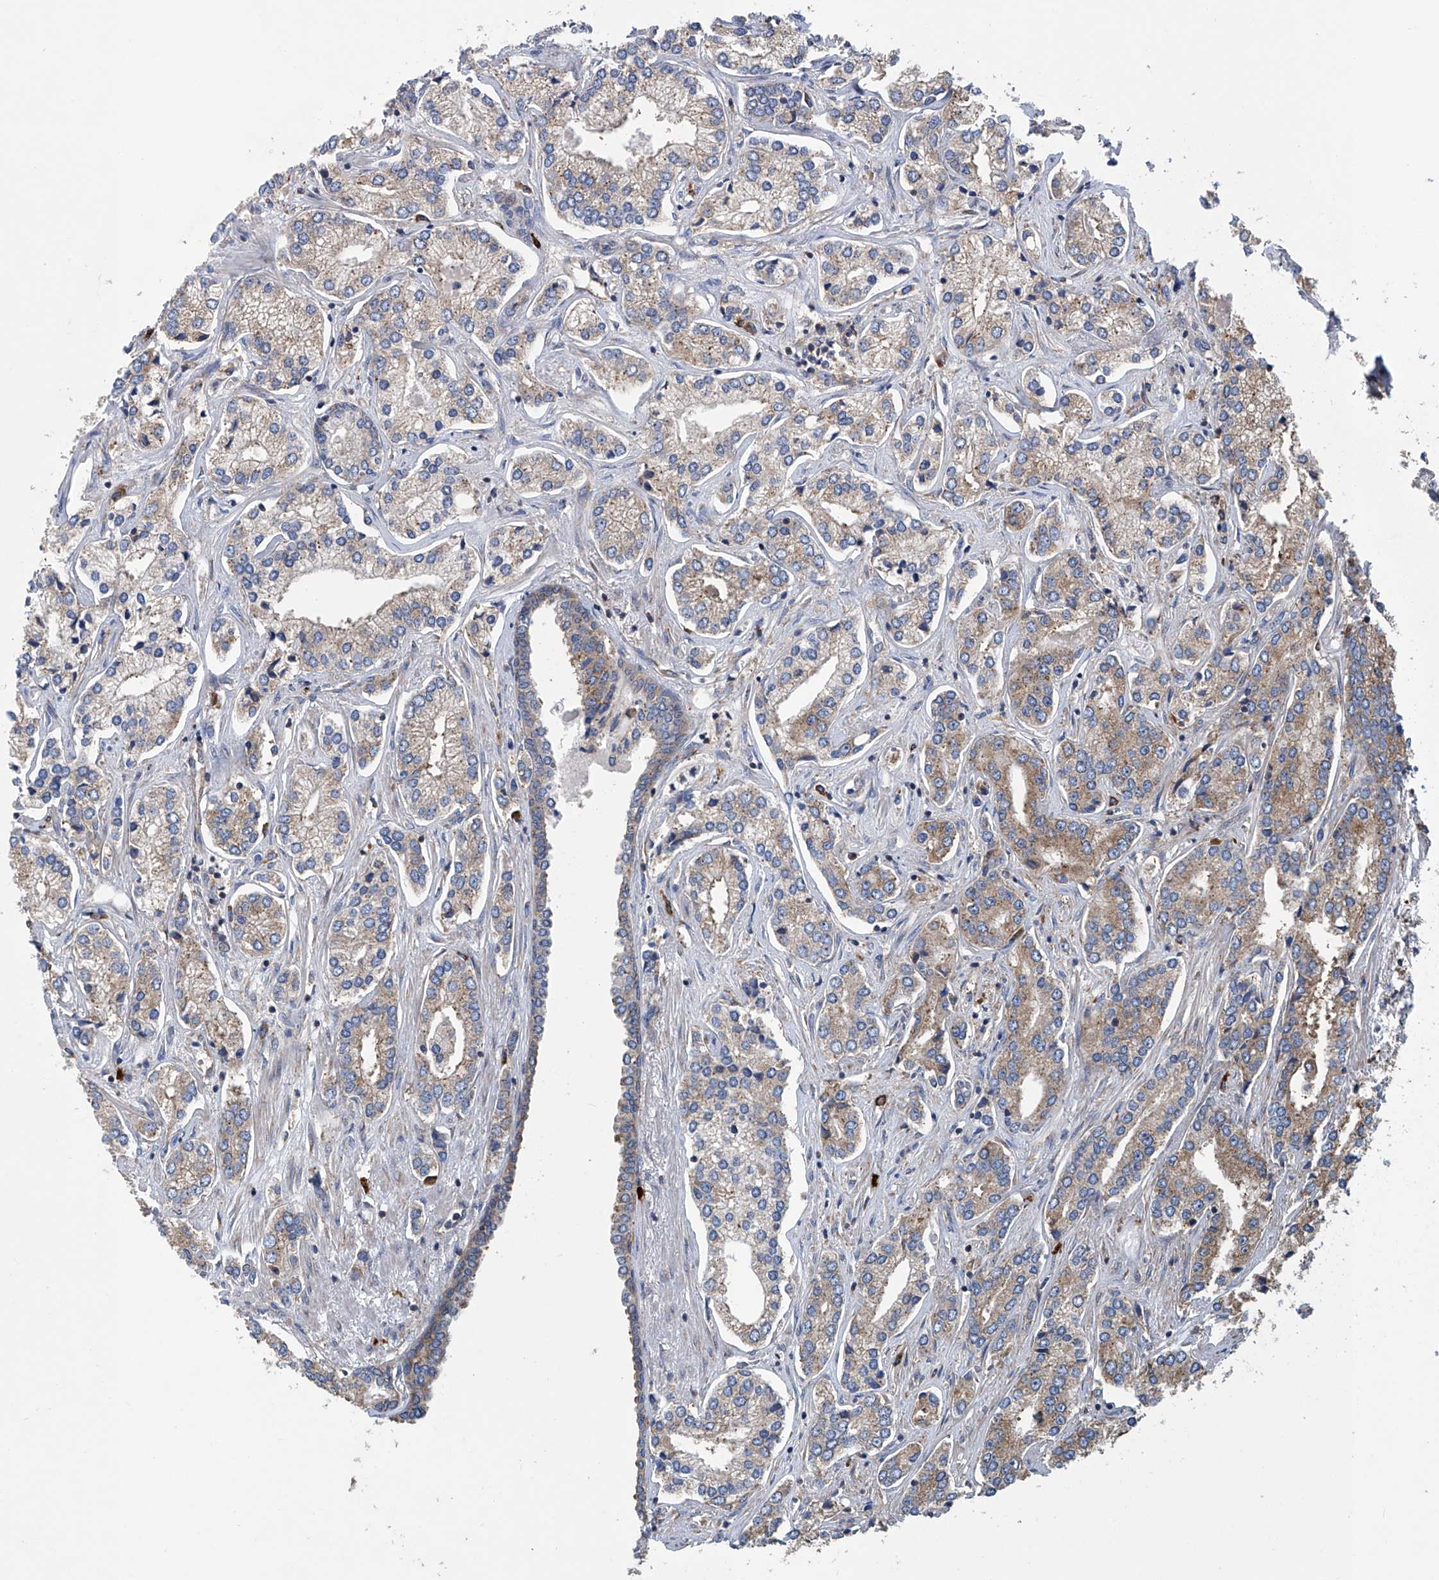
{"staining": {"intensity": "weak", "quantity": "25%-75%", "location": "cytoplasmic/membranous"}, "tissue": "prostate cancer", "cell_type": "Tumor cells", "image_type": "cancer", "snomed": [{"axis": "morphology", "description": "Adenocarcinoma, High grade"}, {"axis": "topography", "description": "Prostate"}], "caption": "Immunohistochemistry histopathology image of neoplastic tissue: prostate cancer (adenocarcinoma (high-grade)) stained using immunohistochemistry (IHC) demonstrates low levels of weak protein expression localized specifically in the cytoplasmic/membranous of tumor cells, appearing as a cytoplasmic/membranous brown color.", "gene": "SENP2", "patient": {"sex": "male", "age": 66}}